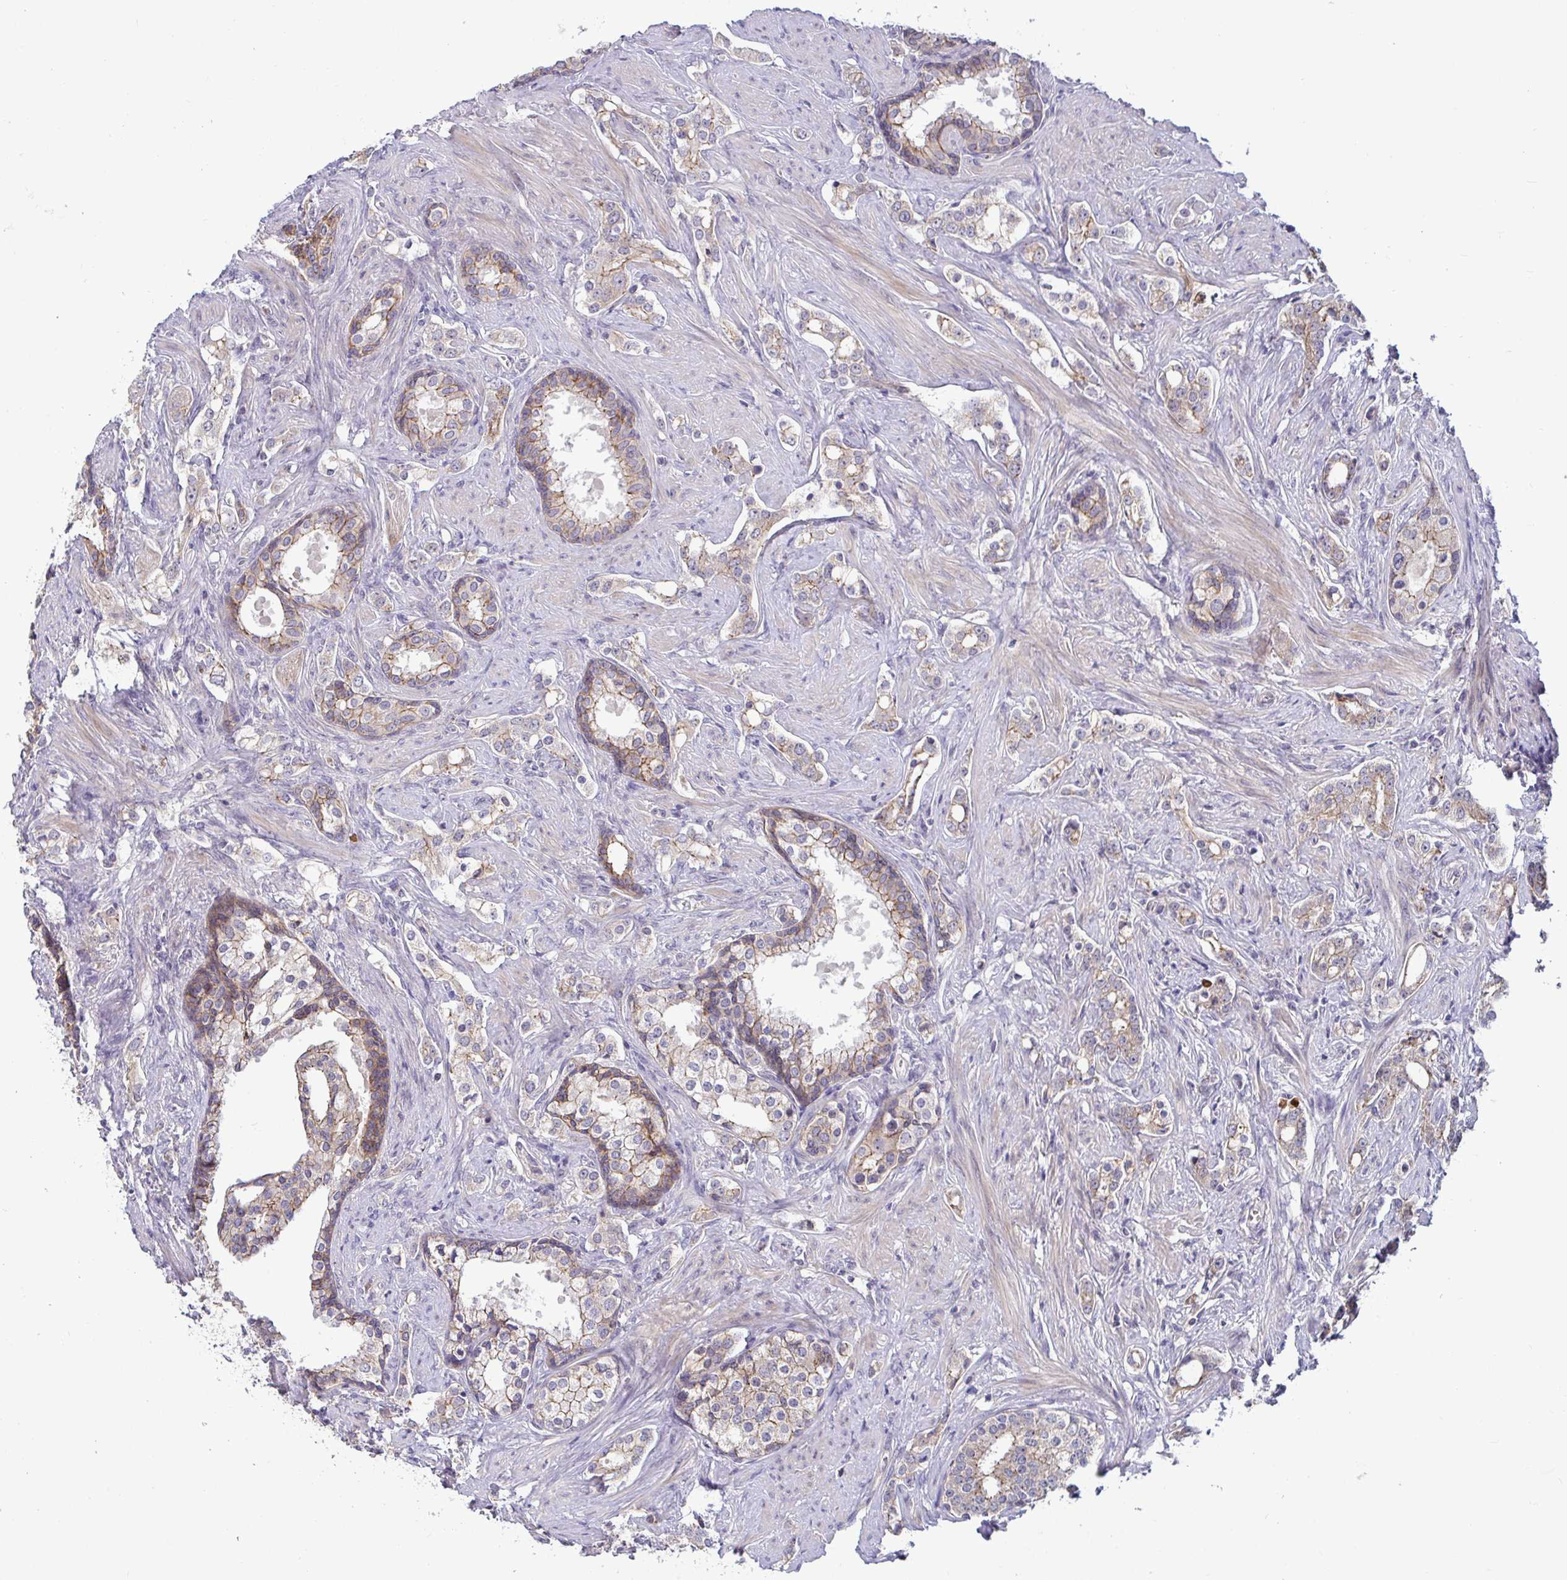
{"staining": {"intensity": "weak", "quantity": "25%-75%", "location": "cytoplasmic/membranous"}, "tissue": "prostate cancer", "cell_type": "Tumor cells", "image_type": "cancer", "snomed": [{"axis": "morphology", "description": "Adenocarcinoma, Medium grade"}, {"axis": "topography", "description": "Prostate"}], "caption": "This histopathology image displays immunohistochemistry staining of prostate cancer, with low weak cytoplasmic/membranous staining in approximately 25%-75% of tumor cells.", "gene": "GSTM1", "patient": {"sex": "male", "age": 57}}